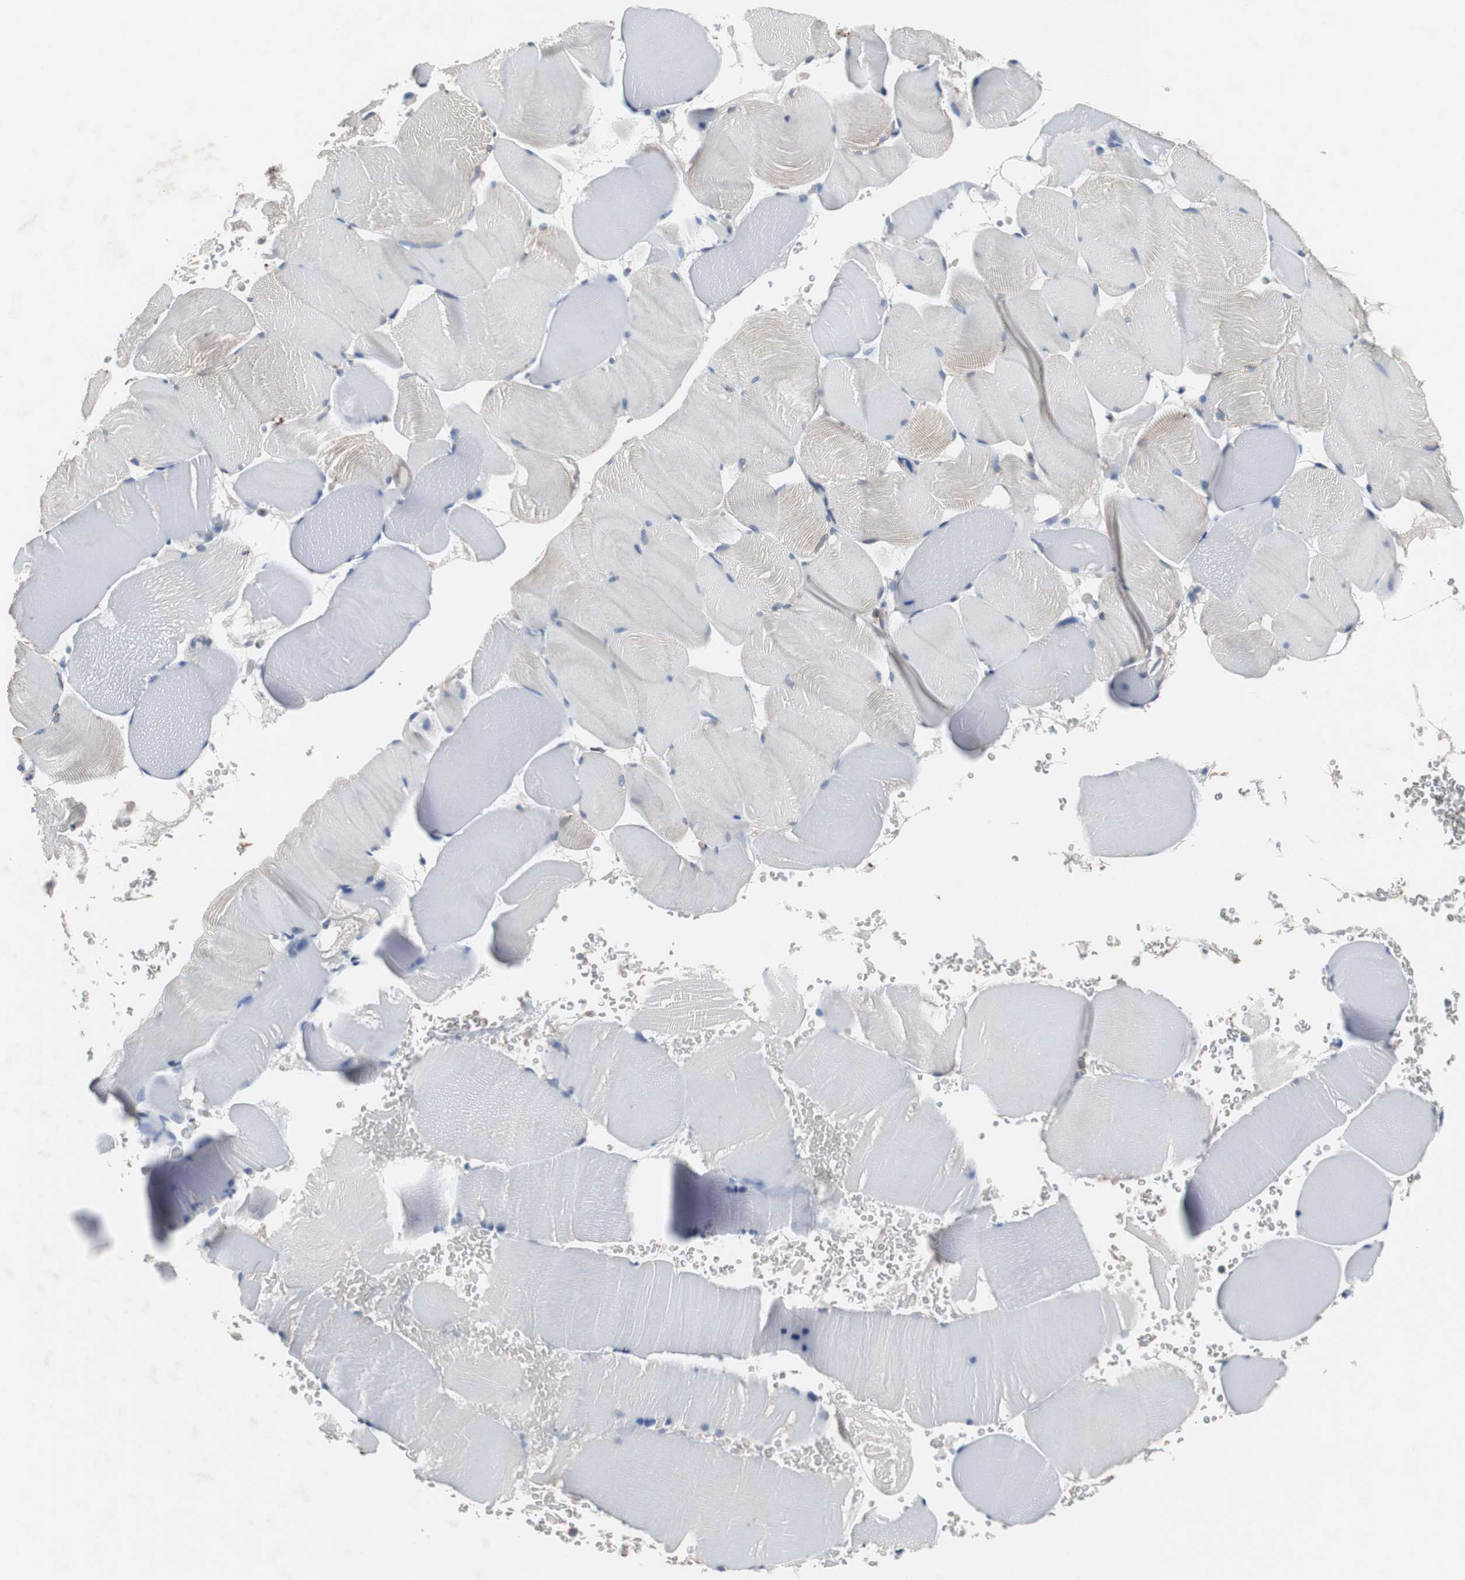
{"staining": {"intensity": "negative", "quantity": "none", "location": "none"}, "tissue": "skeletal muscle", "cell_type": "Myocytes", "image_type": "normal", "snomed": [{"axis": "morphology", "description": "Normal tissue, NOS"}, {"axis": "topography", "description": "Skeletal muscle"}], "caption": "IHC of benign skeletal muscle exhibits no staining in myocytes.", "gene": "CALB2", "patient": {"sex": "male", "age": 62}}